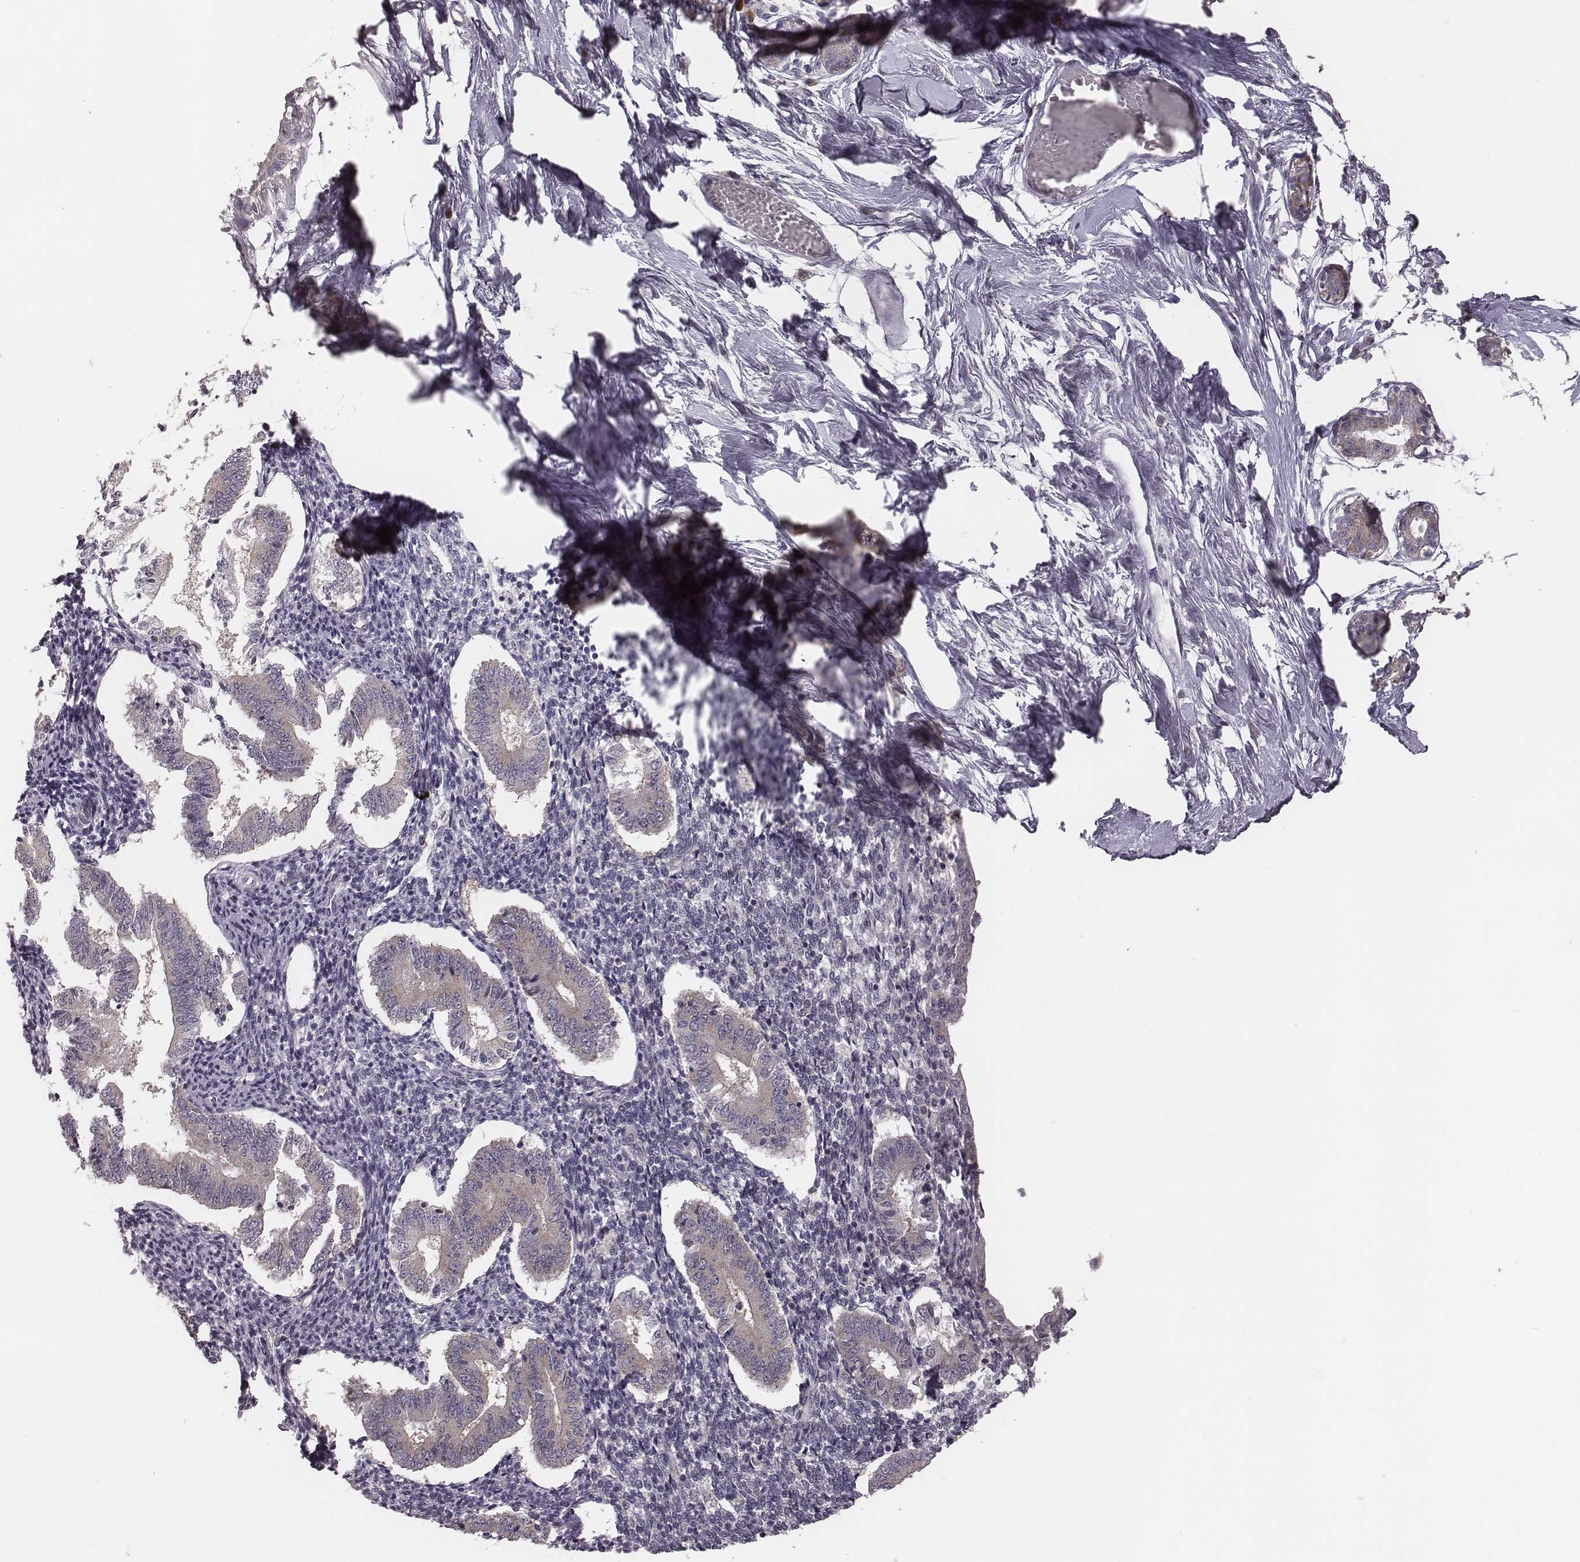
{"staining": {"intensity": "negative", "quantity": "none", "location": "none"}, "tissue": "endometrium", "cell_type": "Cells in endometrial stroma", "image_type": "normal", "snomed": [{"axis": "morphology", "description": "Normal tissue, NOS"}, {"axis": "topography", "description": "Endometrium"}], "caption": "This is an immunohistochemistry (IHC) micrograph of normal human endometrium. There is no staining in cells in endometrial stroma.", "gene": "P2RX5", "patient": {"sex": "female", "age": 40}}